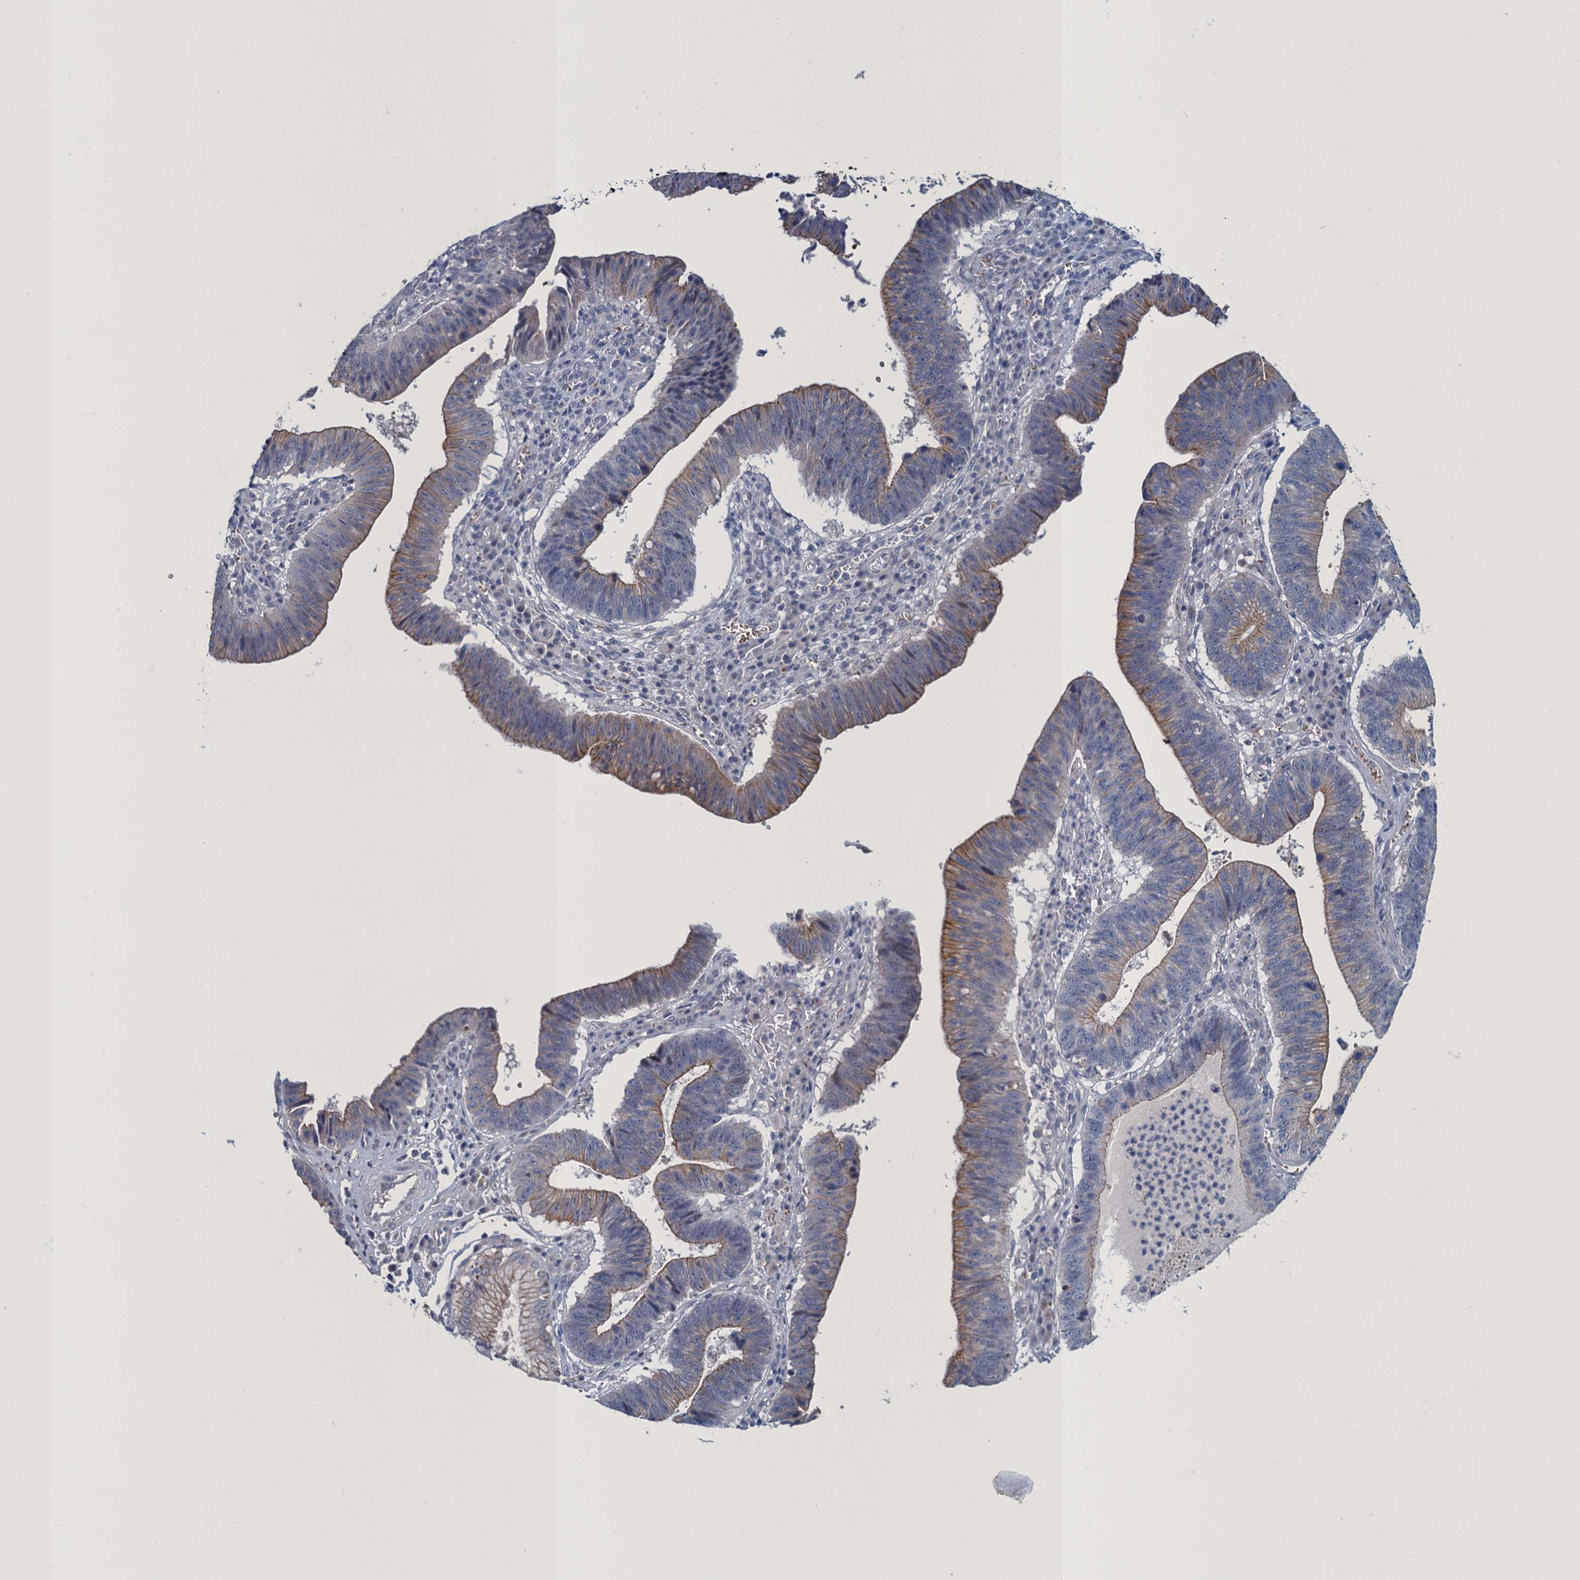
{"staining": {"intensity": "weak", "quantity": "25%-75%", "location": "cytoplasmic/membranous"}, "tissue": "stomach cancer", "cell_type": "Tumor cells", "image_type": "cancer", "snomed": [{"axis": "morphology", "description": "Adenocarcinoma, NOS"}, {"axis": "topography", "description": "Stomach"}], "caption": "Immunohistochemical staining of human adenocarcinoma (stomach) displays low levels of weak cytoplasmic/membranous protein positivity in about 25%-75% of tumor cells.", "gene": "ATOSA", "patient": {"sex": "male", "age": 59}}